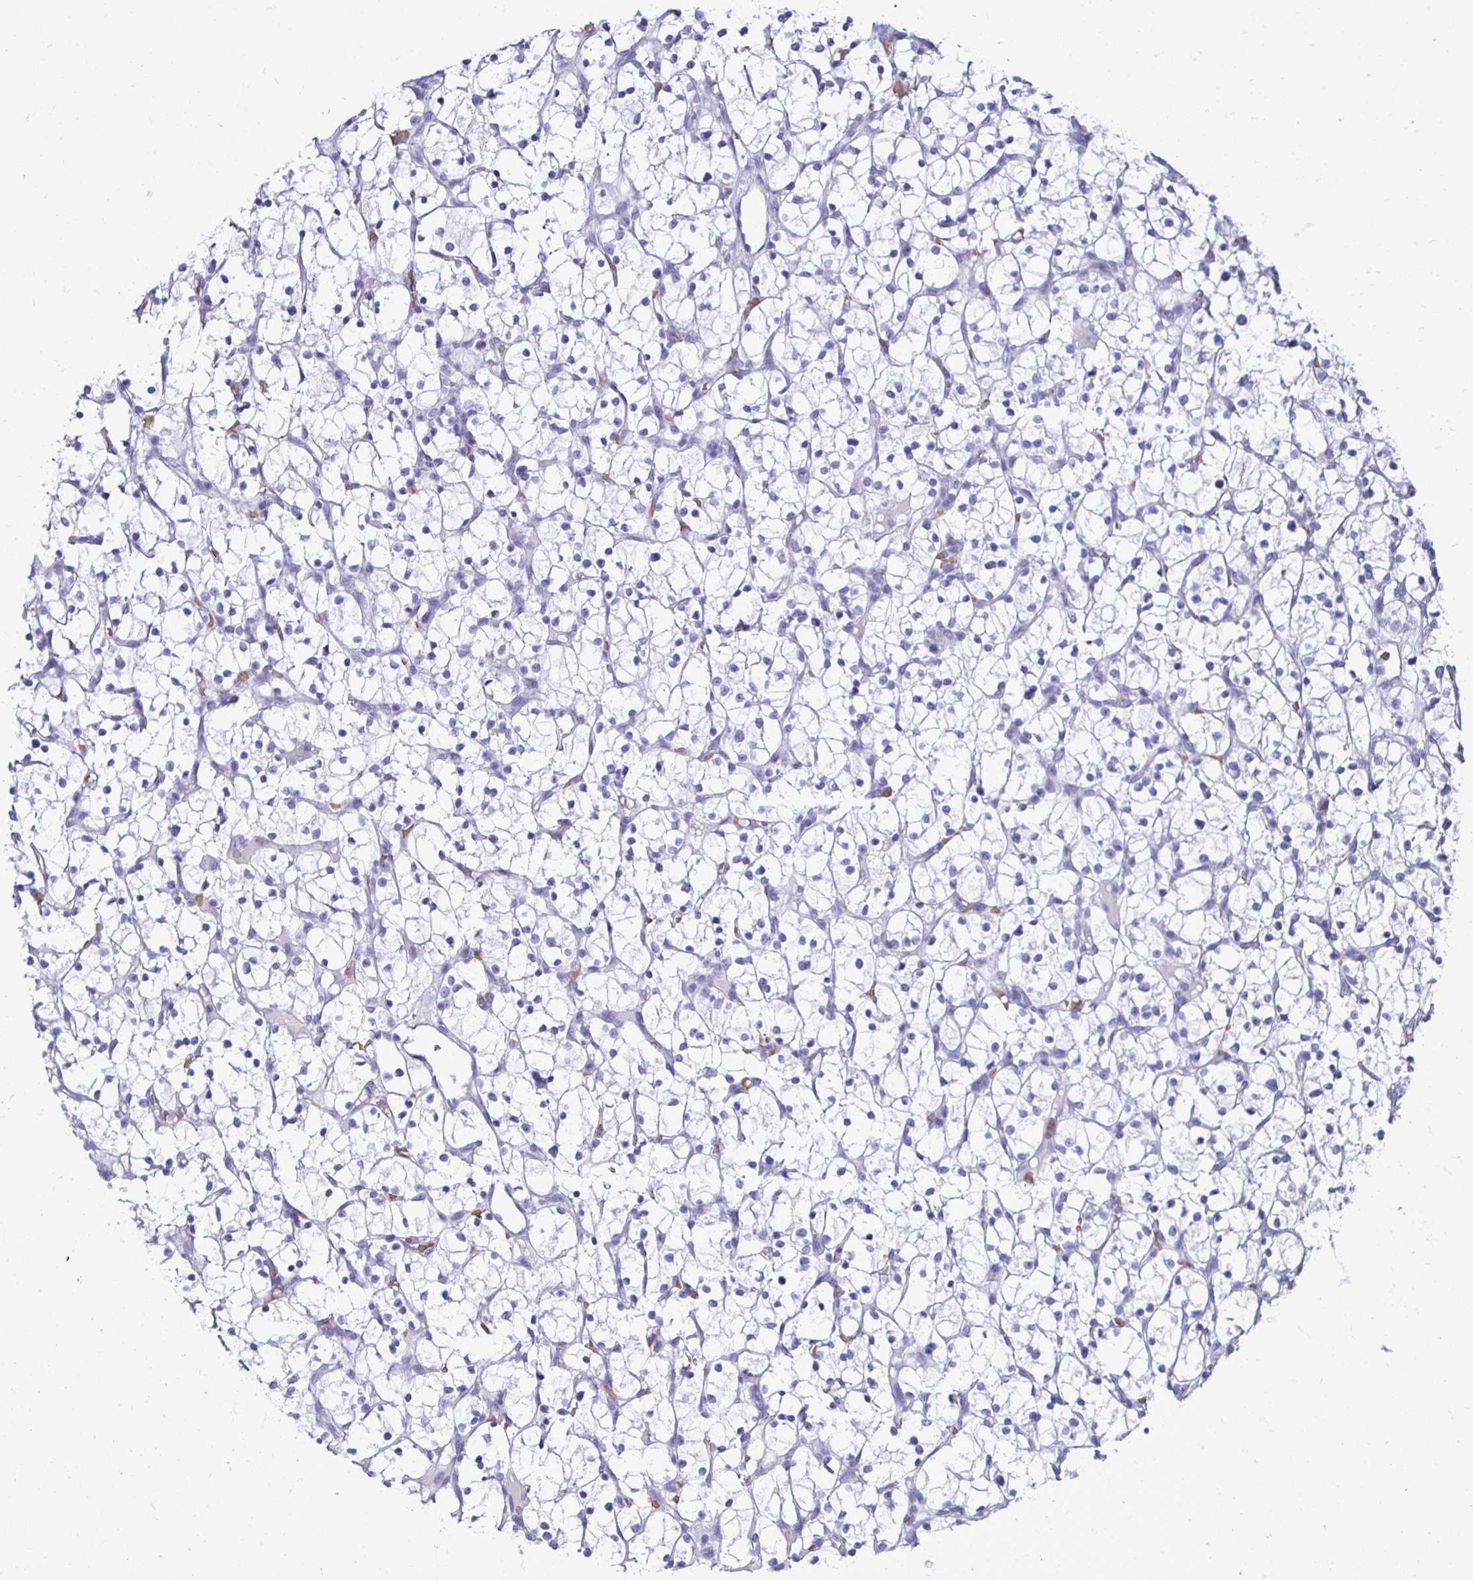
{"staining": {"intensity": "negative", "quantity": "none", "location": "none"}, "tissue": "renal cancer", "cell_type": "Tumor cells", "image_type": "cancer", "snomed": [{"axis": "morphology", "description": "Adenocarcinoma, NOS"}, {"axis": "topography", "description": "Kidney"}], "caption": "Tumor cells show no significant expression in renal cancer.", "gene": "RHBDL3", "patient": {"sex": "female", "age": 64}}